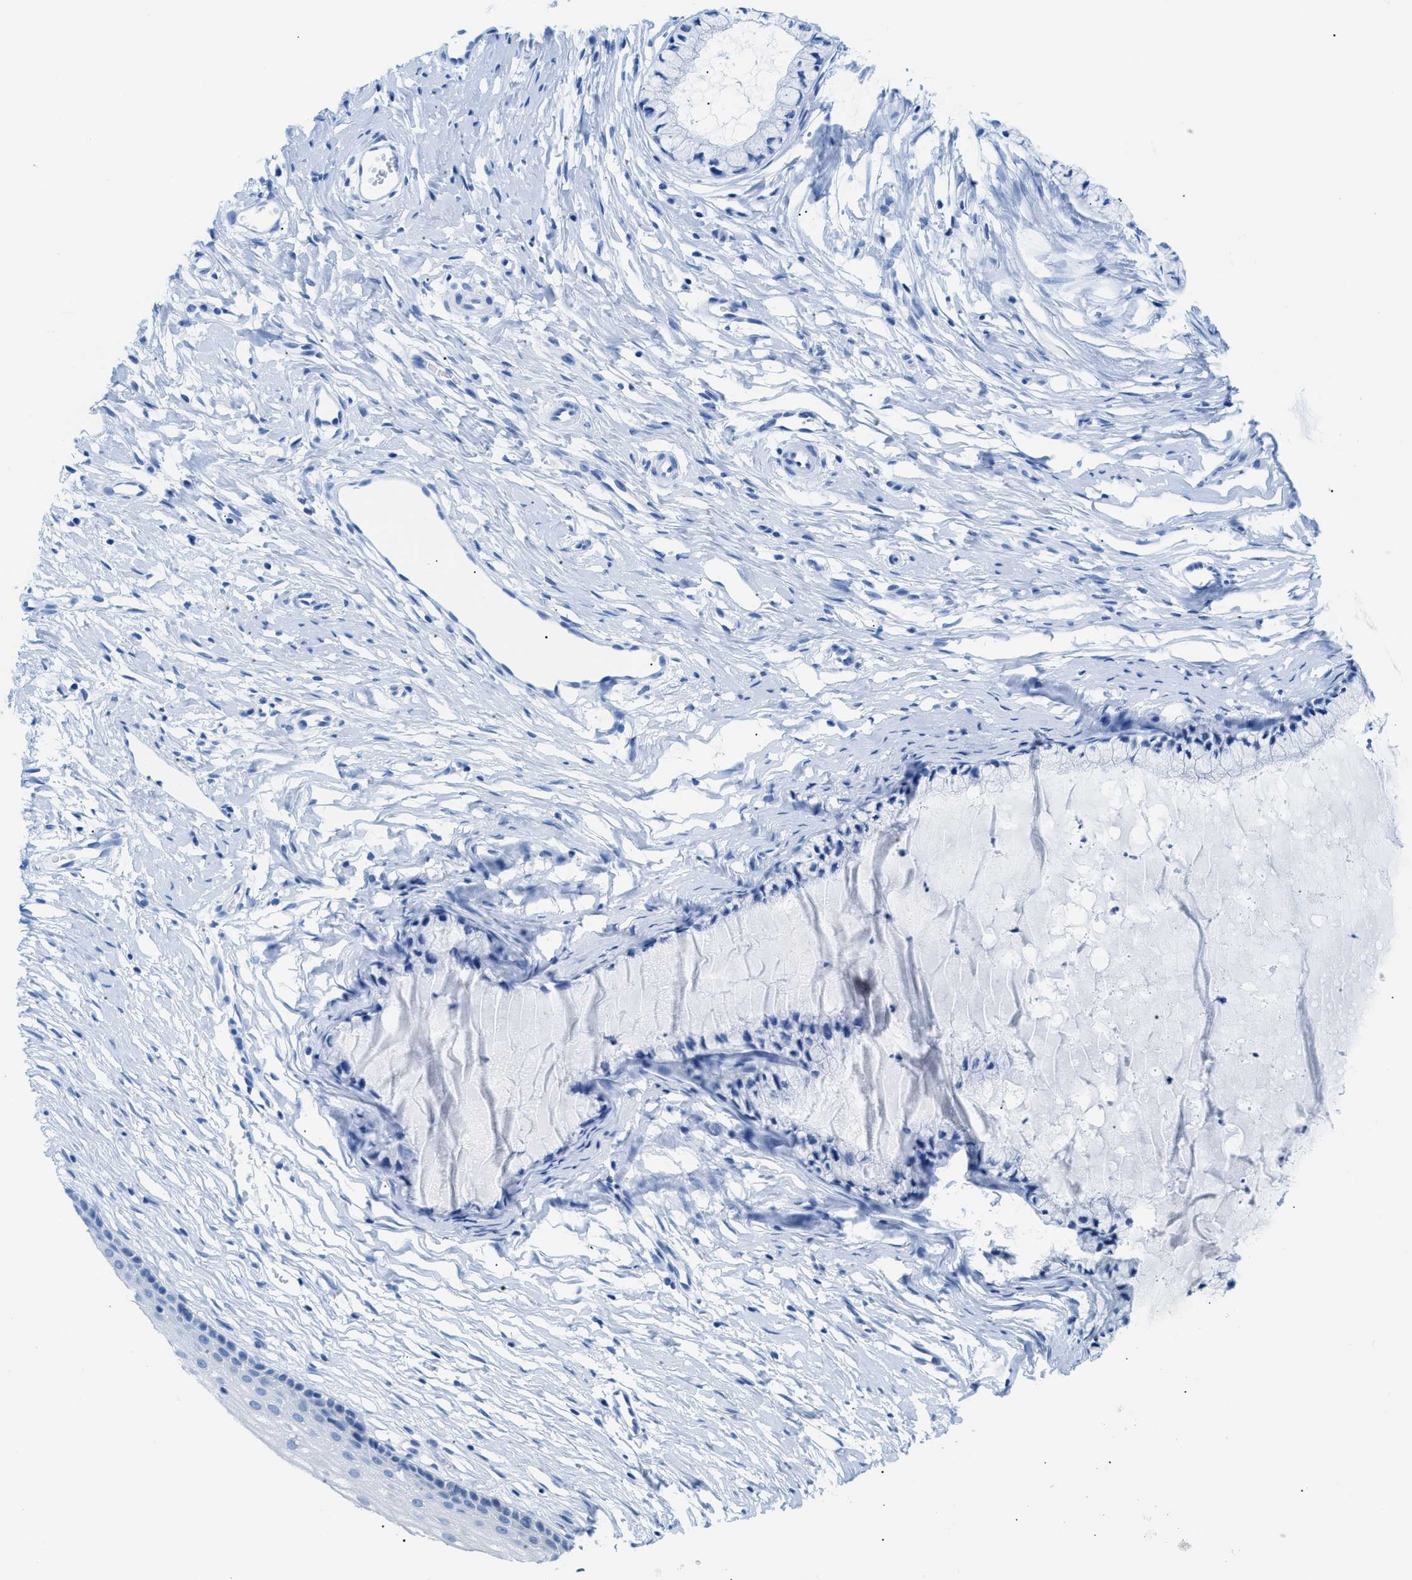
{"staining": {"intensity": "negative", "quantity": "none", "location": "none"}, "tissue": "cervix", "cell_type": "Glandular cells", "image_type": "normal", "snomed": [{"axis": "morphology", "description": "Normal tissue, NOS"}, {"axis": "topography", "description": "Cervix"}], "caption": "An IHC micrograph of unremarkable cervix is shown. There is no staining in glandular cells of cervix. Brightfield microscopy of immunohistochemistry (IHC) stained with DAB (3,3'-diaminobenzidine) (brown) and hematoxylin (blue), captured at high magnification.", "gene": "FDCSP", "patient": {"sex": "female", "age": 46}}